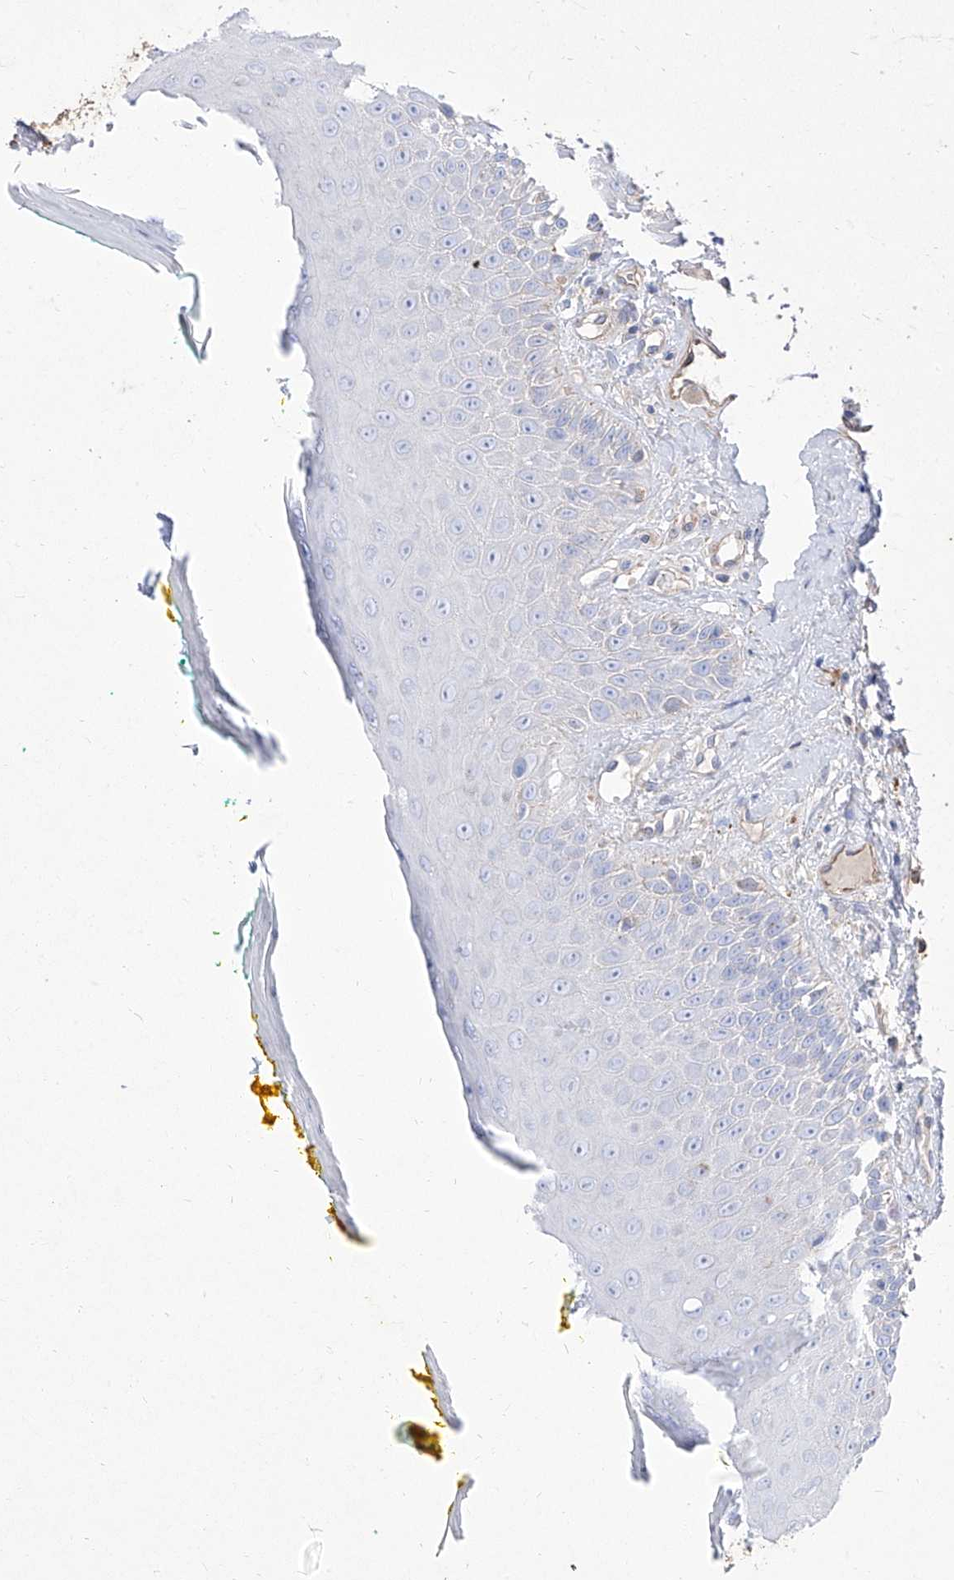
{"staining": {"intensity": "negative", "quantity": "none", "location": "none"}, "tissue": "oral mucosa", "cell_type": "Squamous epithelial cells", "image_type": "normal", "snomed": [{"axis": "morphology", "description": "Normal tissue, NOS"}, {"axis": "topography", "description": "Oral tissue"}], "caption": "Immunohistochemistry (IHC) of unremarkable human oral mucosa reveals no expression in squamous epithelial cells.", "gene": "C1orf74", "patient": {"sex": "female", "age": 70}}